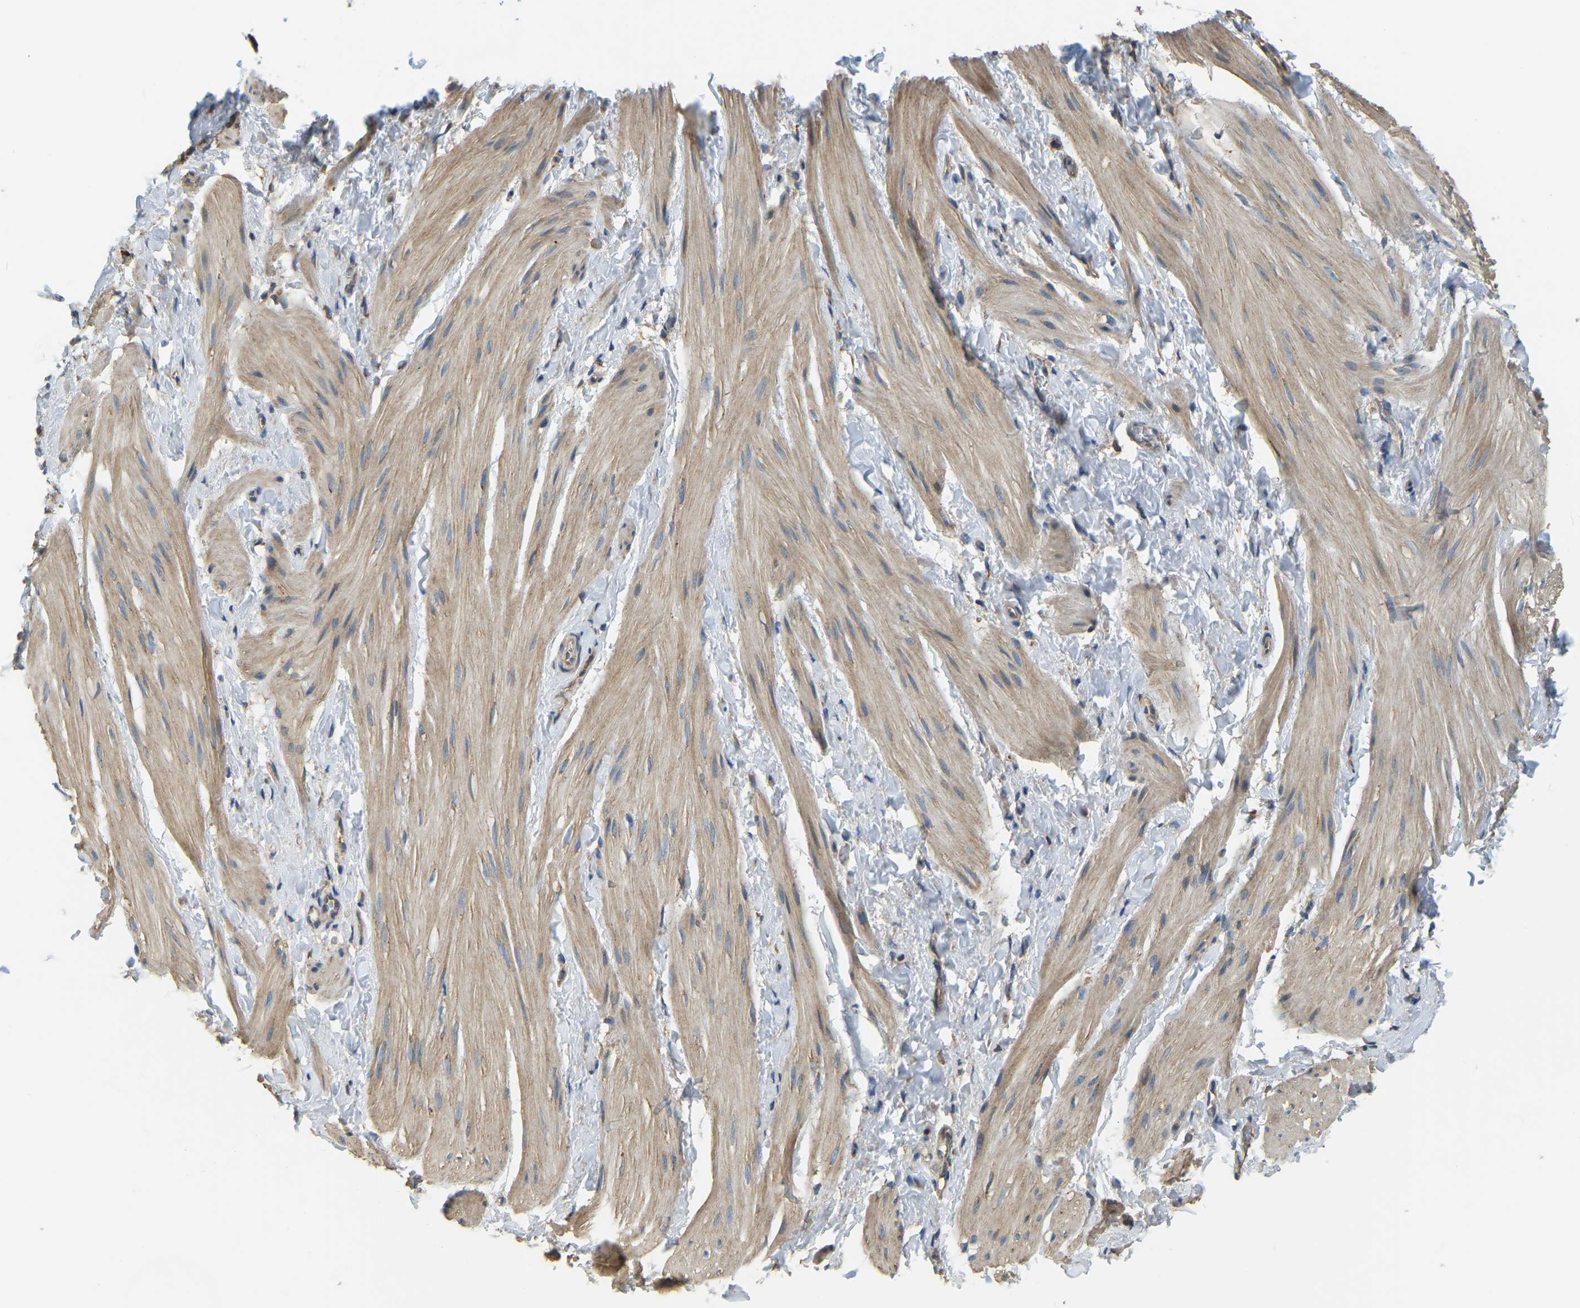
{"staining": {"intensity": "weak", "quantity": ">75%", "location": "cytoplasmic/membranous"}, "tissue": "smooth muscle", "cell_type": "Smooth muscle cells", "image_type": "normal", "snomed": [{"axis": "morphology", "description": "Normal tissue, NOS"}, {"axis": "topography", "description": "Smooth muscle"}], "caption": "Immunohistochemistry (IHC) staining of unremarkable smooth muscle, which displays low levels of weak cytoplasmic/membranous staining in about >75% of smooth muscle cells indicating weak cytoplasmic/membranous protein expression. The staining was performed using DAB (brown) for protein detection and nuclei were counterstained in hematoxylin (blue).", "gene": "PSMD7", "patient": {"sex": "male", "age": 16}}